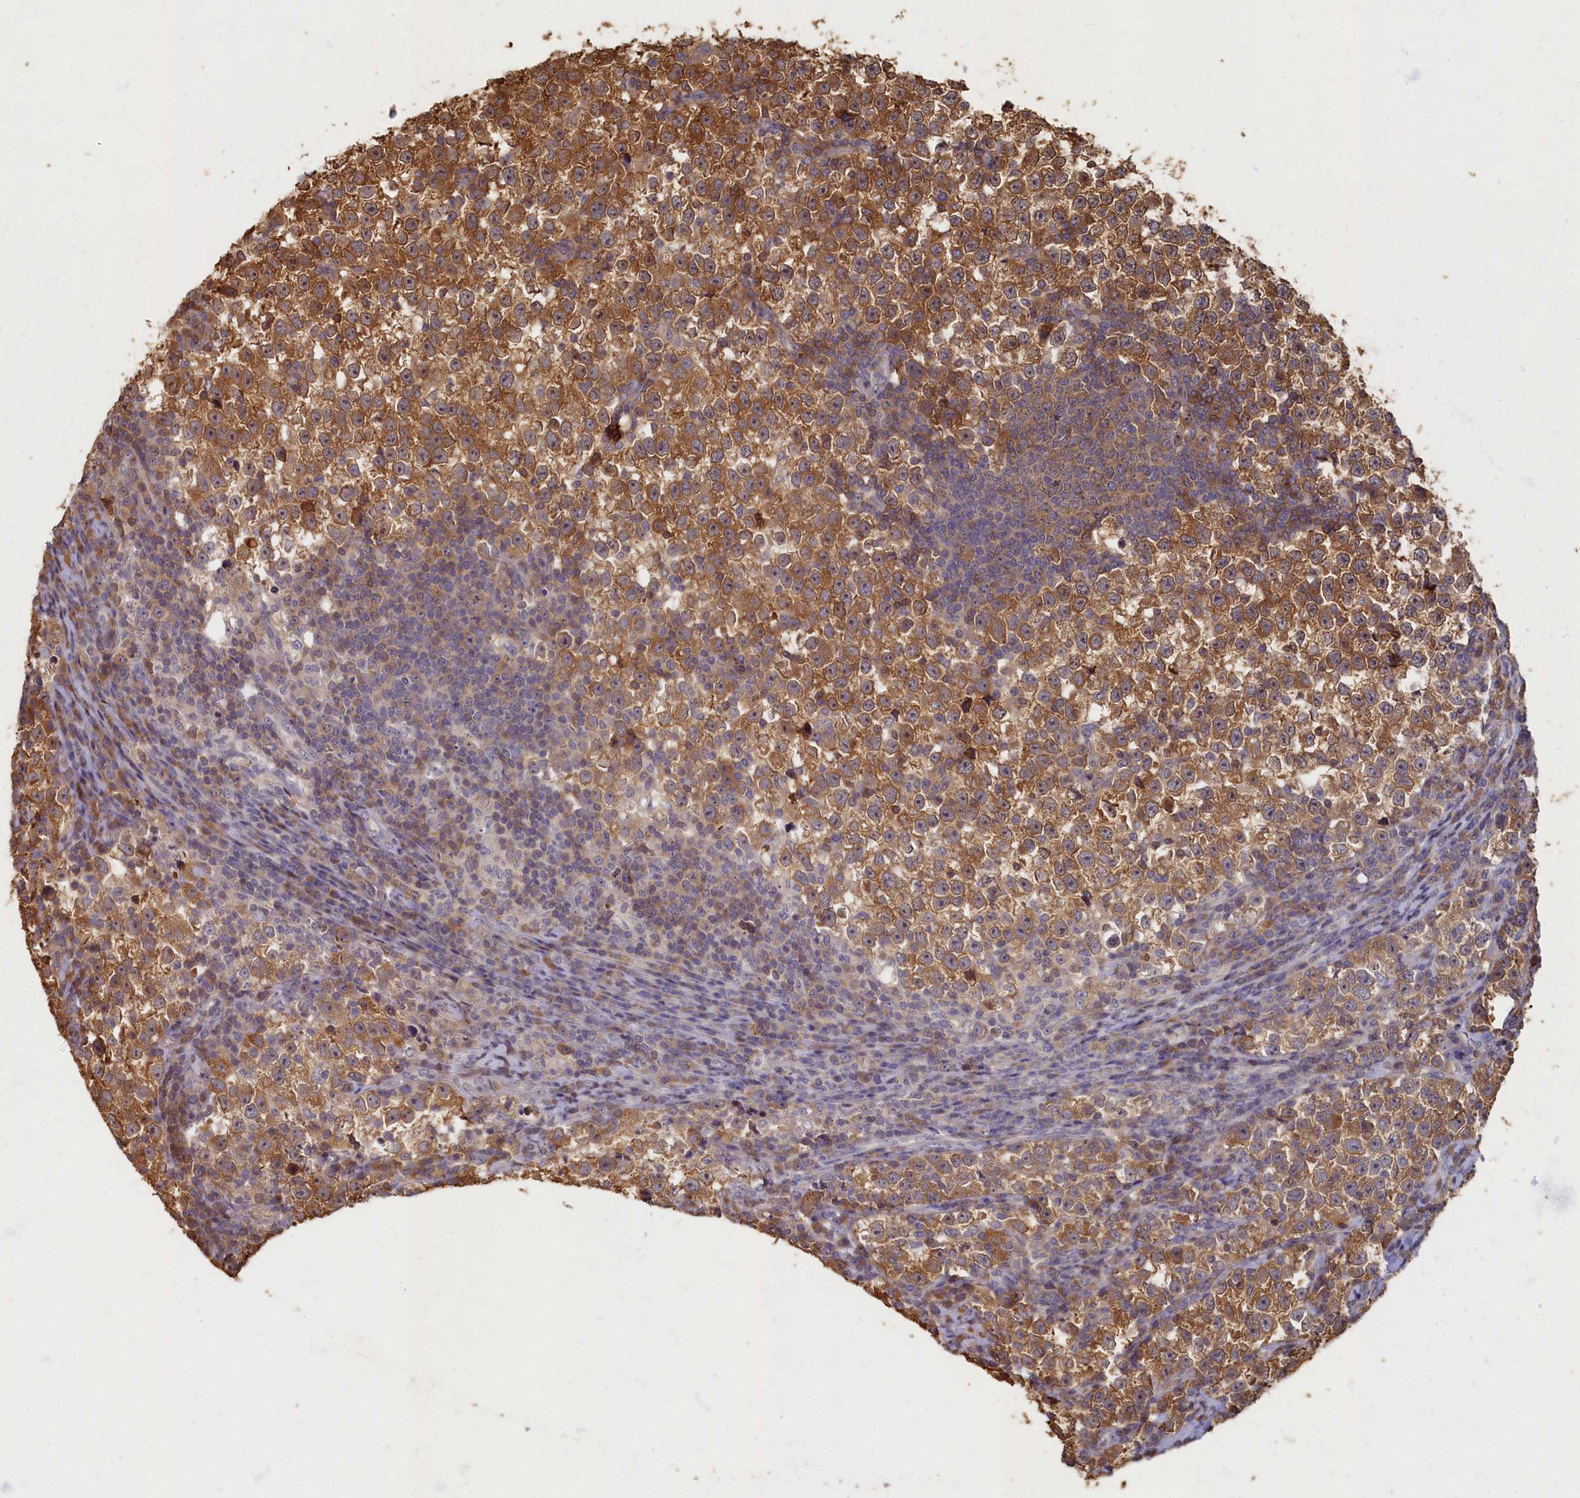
{"staining": {"intensity": "moderate", "quantity": ">75%", "location": "cytoplasmic/membranous,nuclear"}, "tissue": "testis cancer", "cell_type": "Tumor cells", "image_type": "cancer", "snomed": [{"axis": "morphology", "description": "Normal tissue, NOS"}, {"axis": "morphology", "description": "Seminoma, NOS"}, {"axis": "topography", "description": "Testis"}], "caption": "Immunohistochemical staining of human seminoma (testis) demonstrates medium levels of moderate cytoplasmic/membranous and nuclear protein staining in approximately >75% of tumor cells.", "gene": "HUNK", "patient": {"sex": "male", "age": 43}}